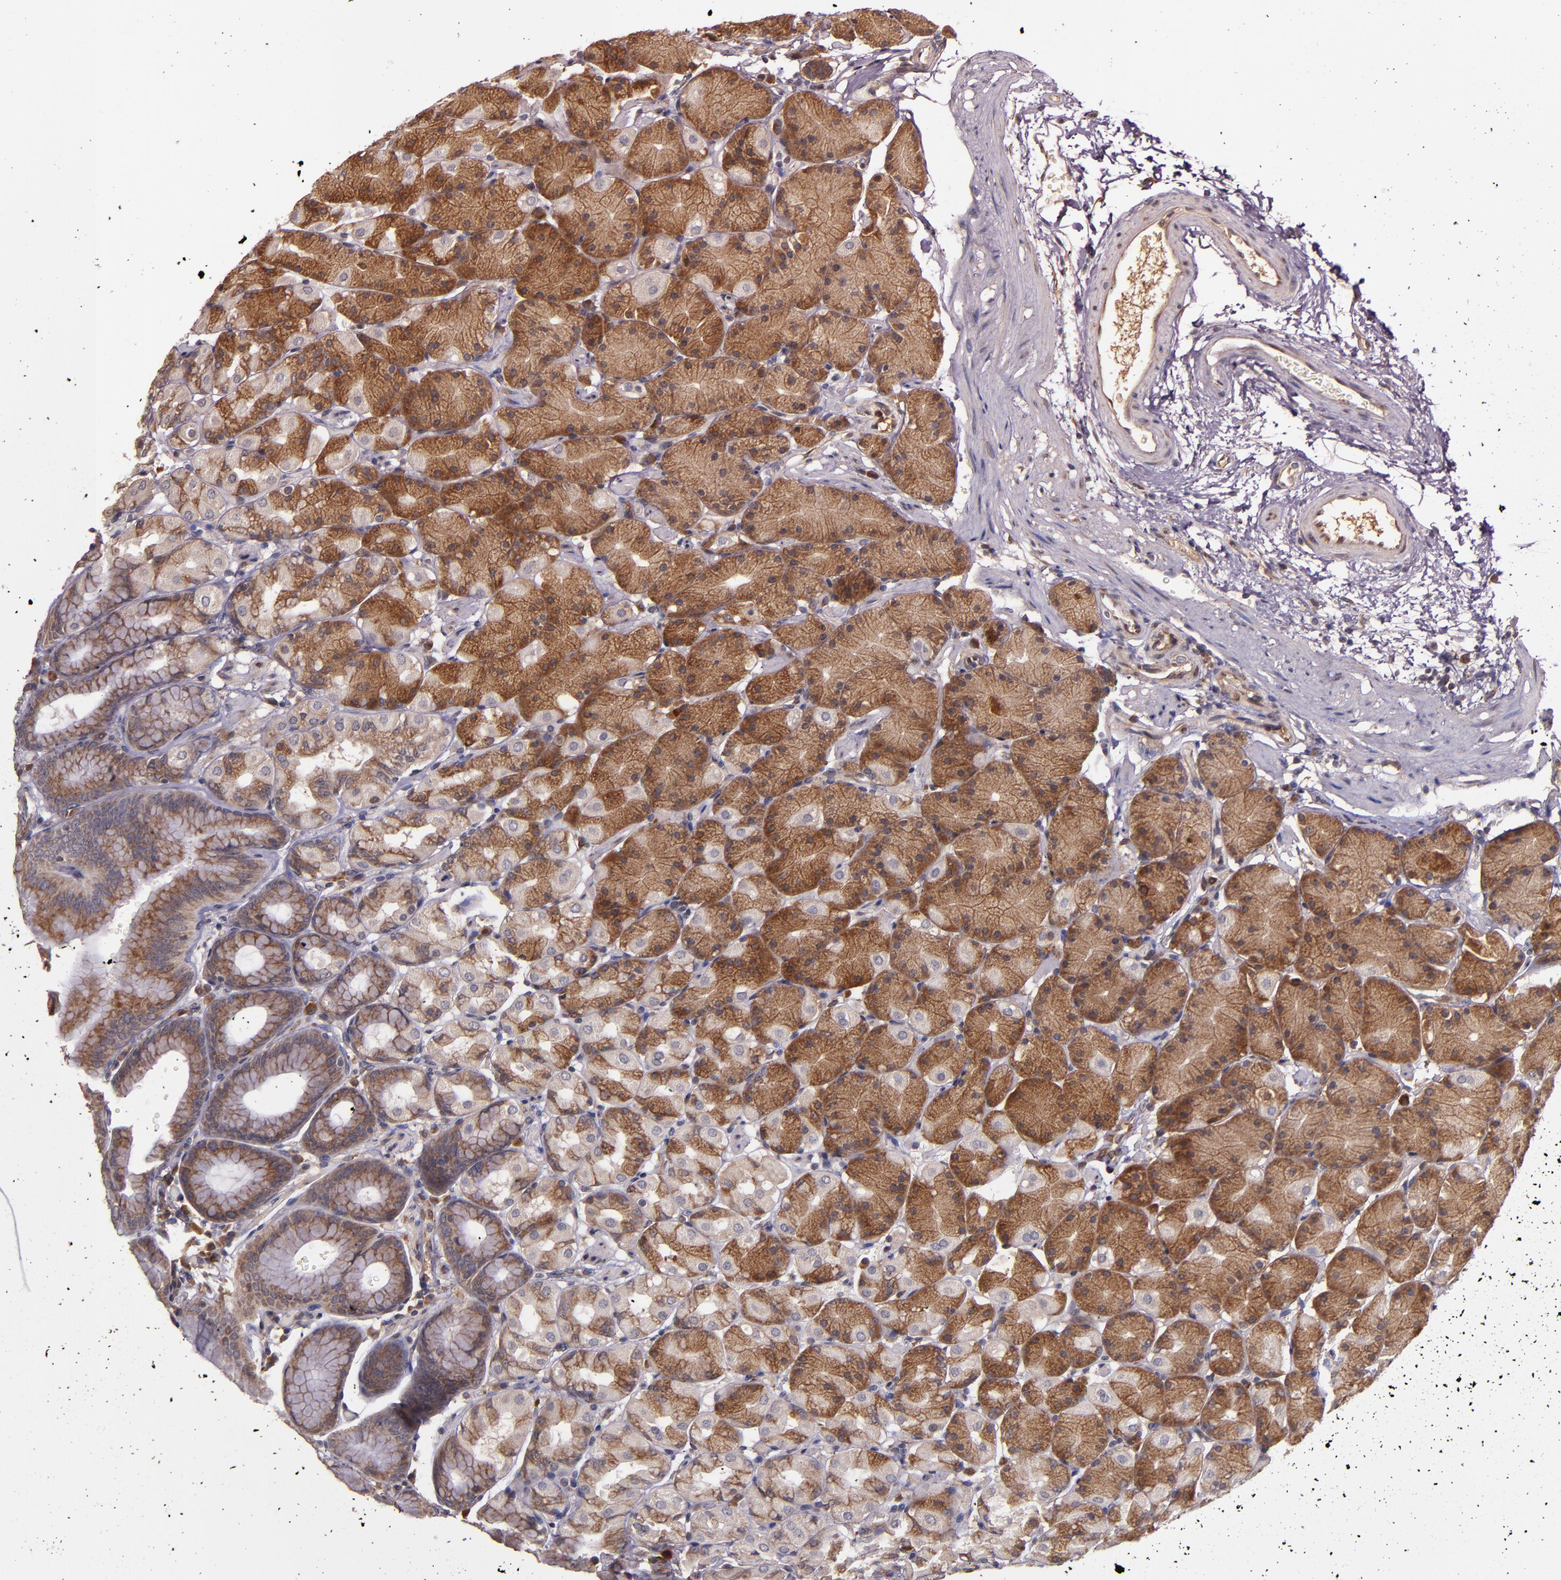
{"staining": {"intensity": "moderate", "quantity": "25%-75%", "location": "cytoplasmic/membranous"}, "tissue": "stomach", "cell_type": "Glandular cells", "image_type": "normal", "snomed": [{"axis": "morphology", "description": "Normal tissue, NOS"}, {"axis": "topography", "description": "Stomach, upper"}, {"axis": "topography", "description": "Stomach"}], "caption": "Immunohistochemistry (IHC) histopathology image of unremarkable stomach: stomach stained using immunohistochemistry reveals medium levels of moderate protein expression localized specifically in the cytoplasmic/membranous of glandular cells, appearing as a cytoplasmic/membranous brown color.", "gene": "PRAF2", "patient": {"sex": "male", "age": 76}}